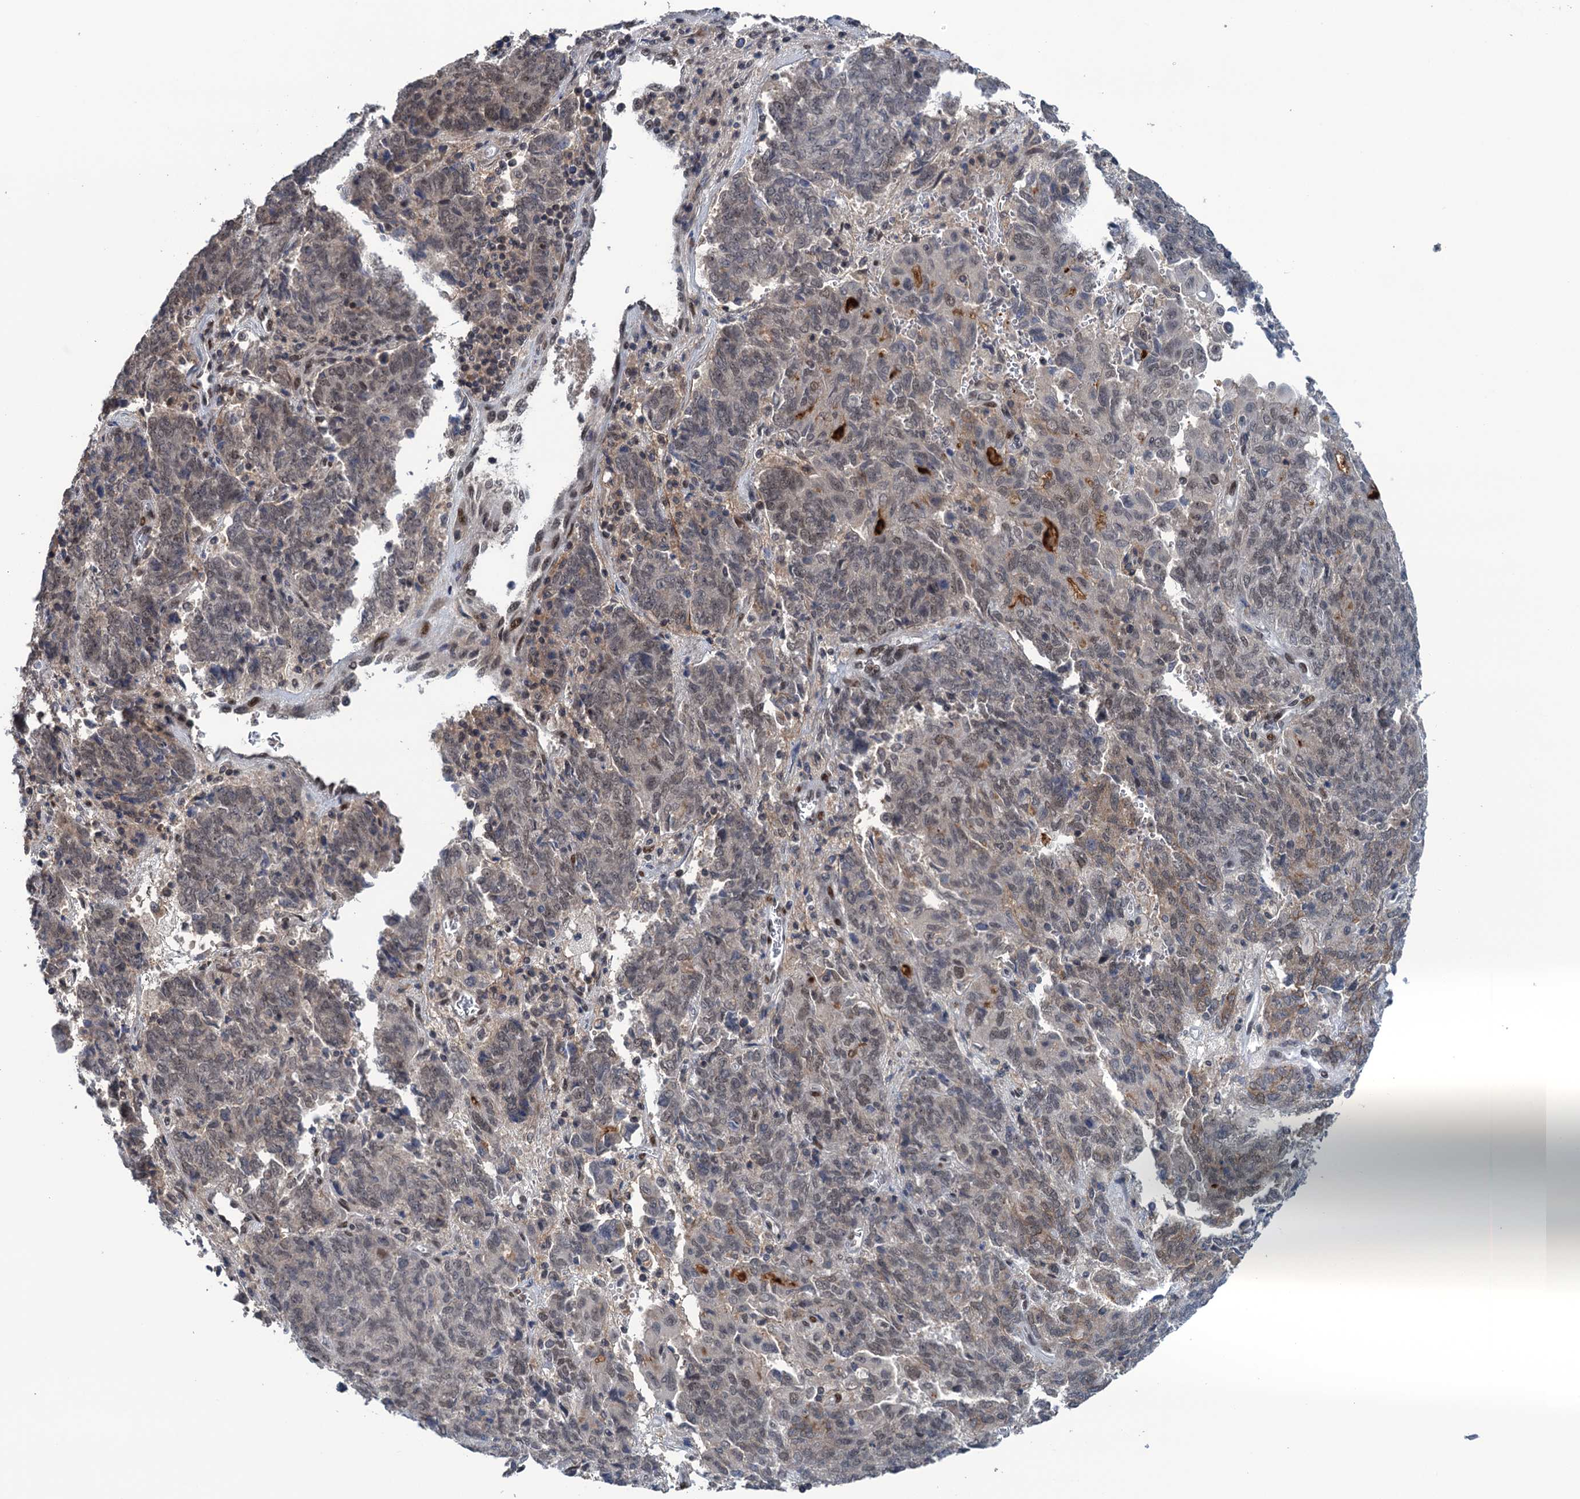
{"staining": {"intensity": "weak", "quantity": ">75%", "location": "cytoplasmic/membranous,nuclear"}, "tissue": "endometrial cancer", "cell_type": "Tumor cells", "image_type": "cancer", "snomed": [{"axis": "morphology", "description": "Adenocarcinoma, NOS"}, {"axis": "topography", "description": "Endometrium"}], "caption": "IHC histopathology image of endometrial cancer stained for a protein (brown), which displays low levels of weak cytoplasmic/membranous and nuclear positivity in about >75% of tumor cells.", "gene": "SAE1", "patient": {"sex": "female", "age": 80}}